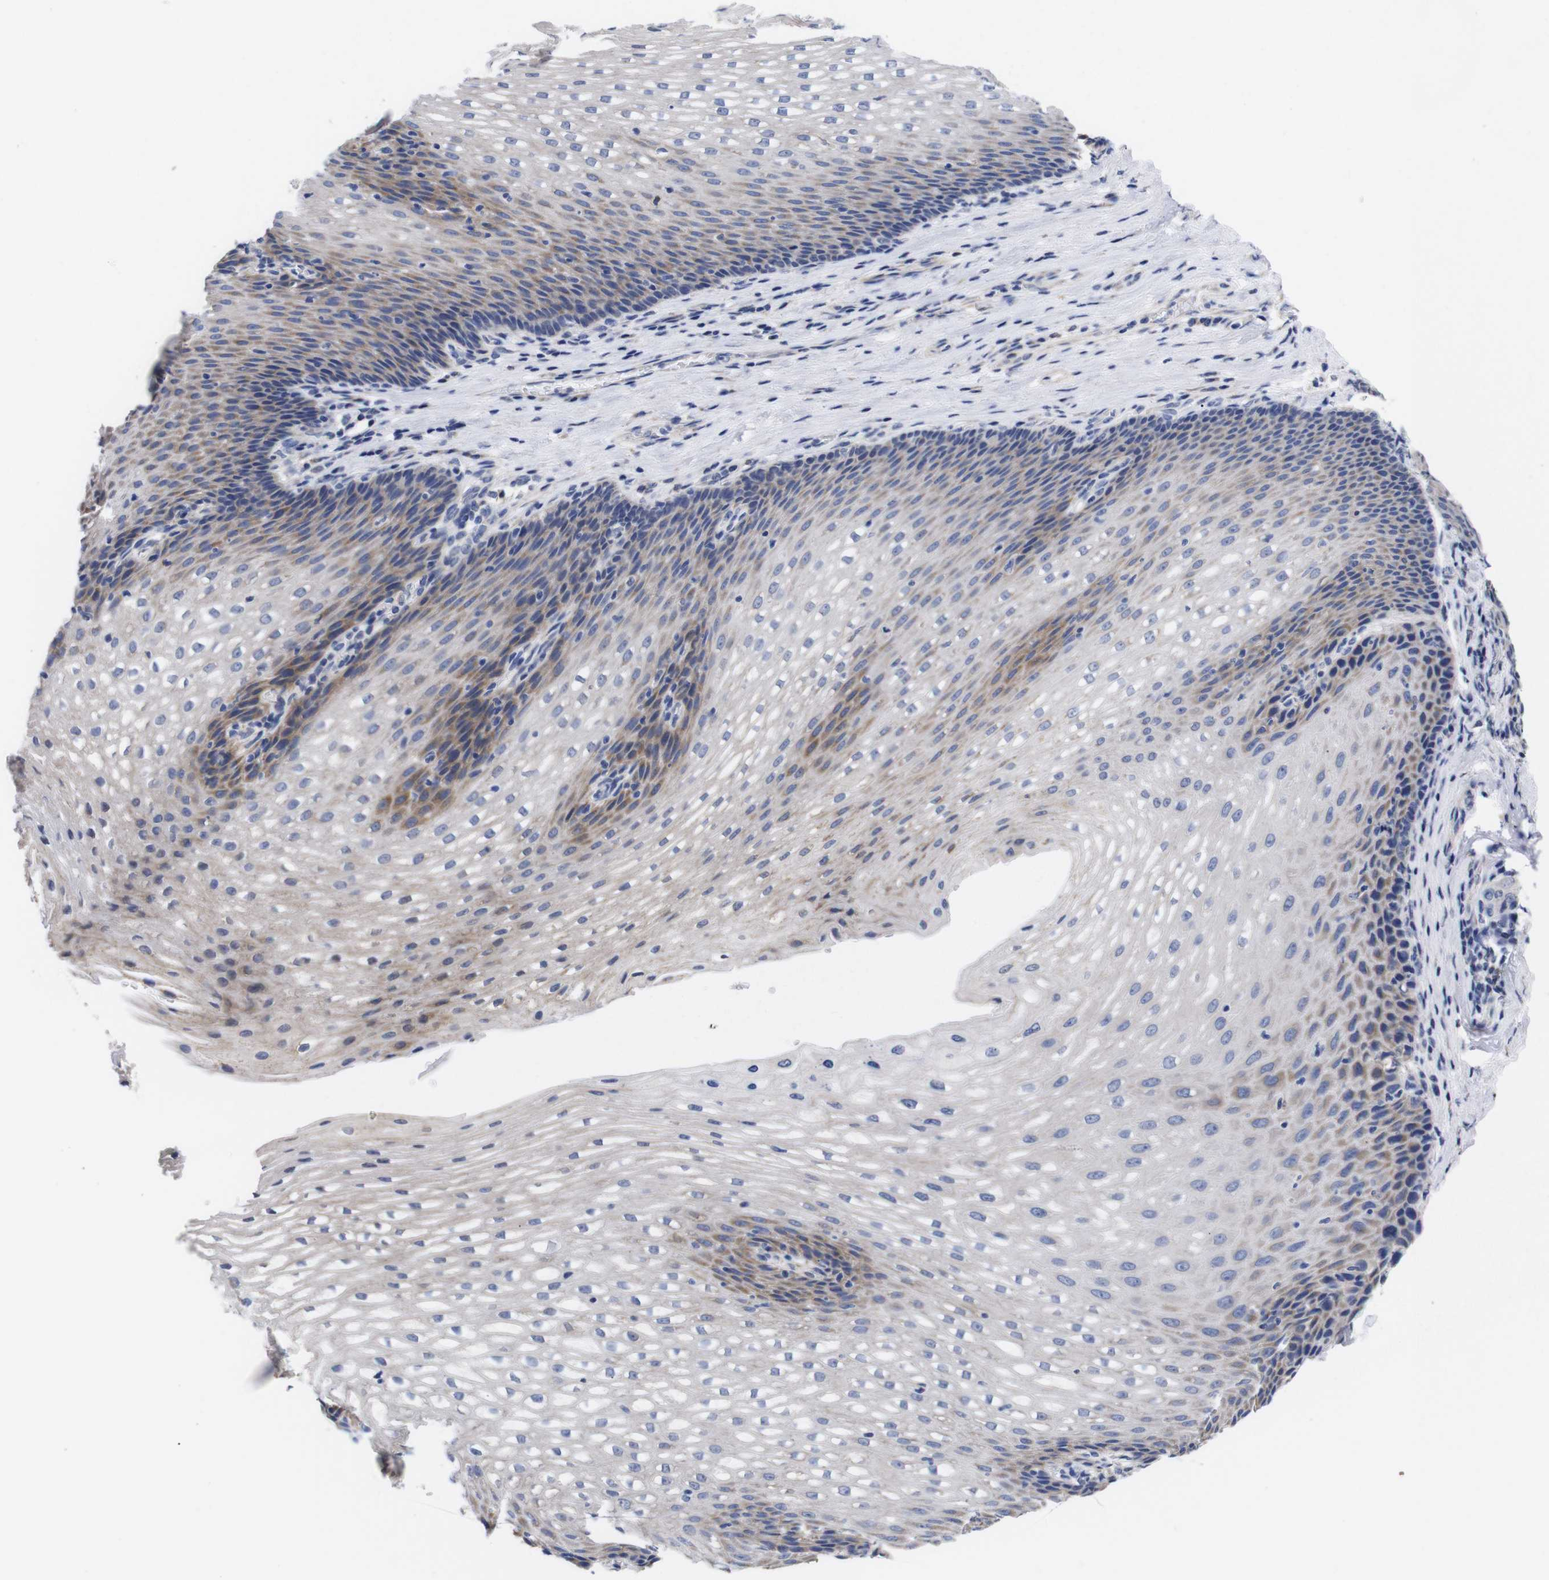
{"staining": {"intensity": "weak", "quantity": "25%-75%", "location": "cytoplasmic/membranous"}, "tissue": "esophagus", "cell_type": "Squamous epithelial cells", "image_type": "normal", "snomed": [{"axis": "morphology", "description": "Normal tissue, NOS"}, {"axis": "topography", "description": "Esophagus"}], "caption": "A high-resolution photomicrograph shows IHC staining of benign esophagus, which reveals weak cytoplasmic/membranous positivity in approximately 25%-75% of squamous epithelial cells. (IHC, brightfield microscopy, high magnification).", "gene": "OPN3", "patient": {"sex": "male", "age": 48}}